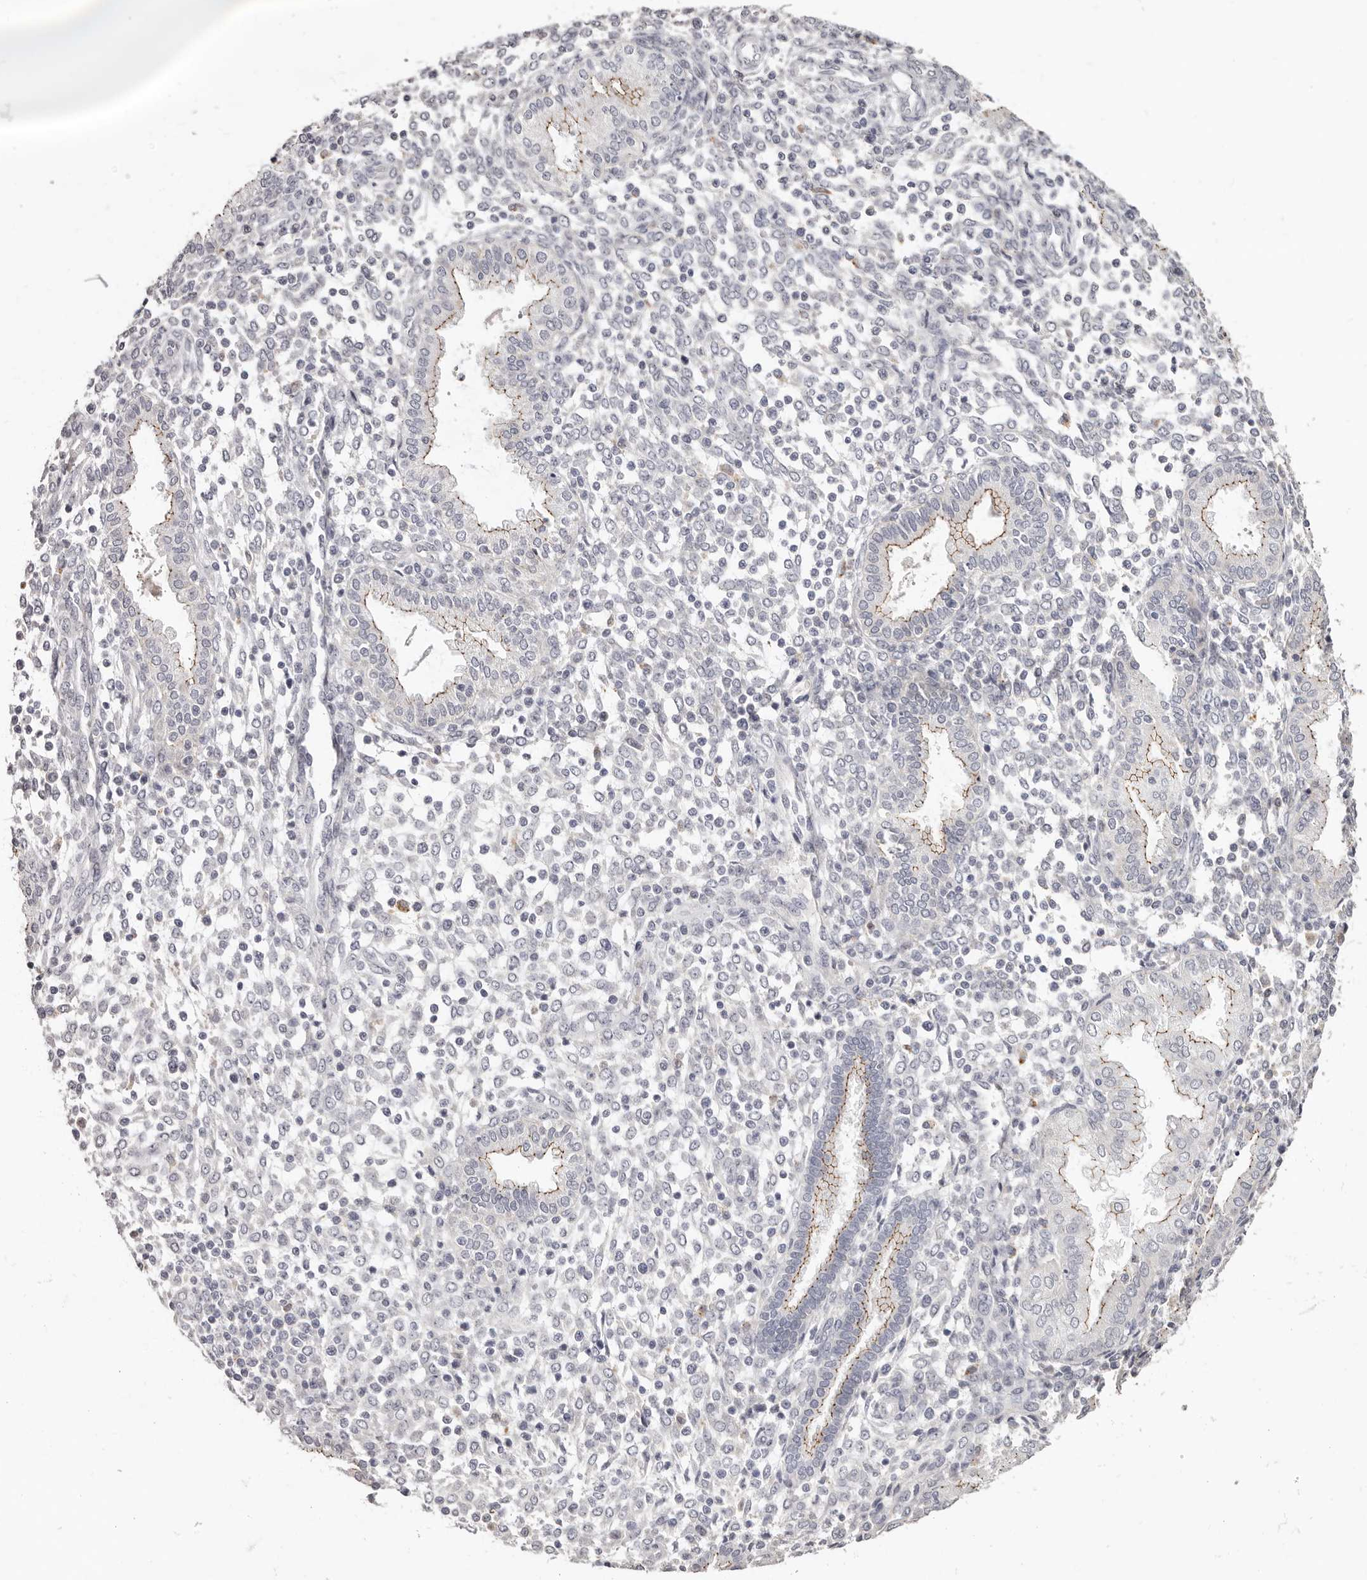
{"staining": {"intensity": "negative", "quantity": "none", "location": "none"}, "tissue": "endometrium", "cell_type": "Cells in endometrial stroma", "image_type": "normal", "snomed": [{"axis": "morphology", "description": "Normal tissue, NOS"}, {"axis": "topography", "description": "Endometrium"}], "caption": "Immunohistochemical staining of unremarkable endometrium reveals no significant staining in cells in endometrial stroma.", "gene": "PCDHB6", "patient": {"sex": "female", "age": 53}}